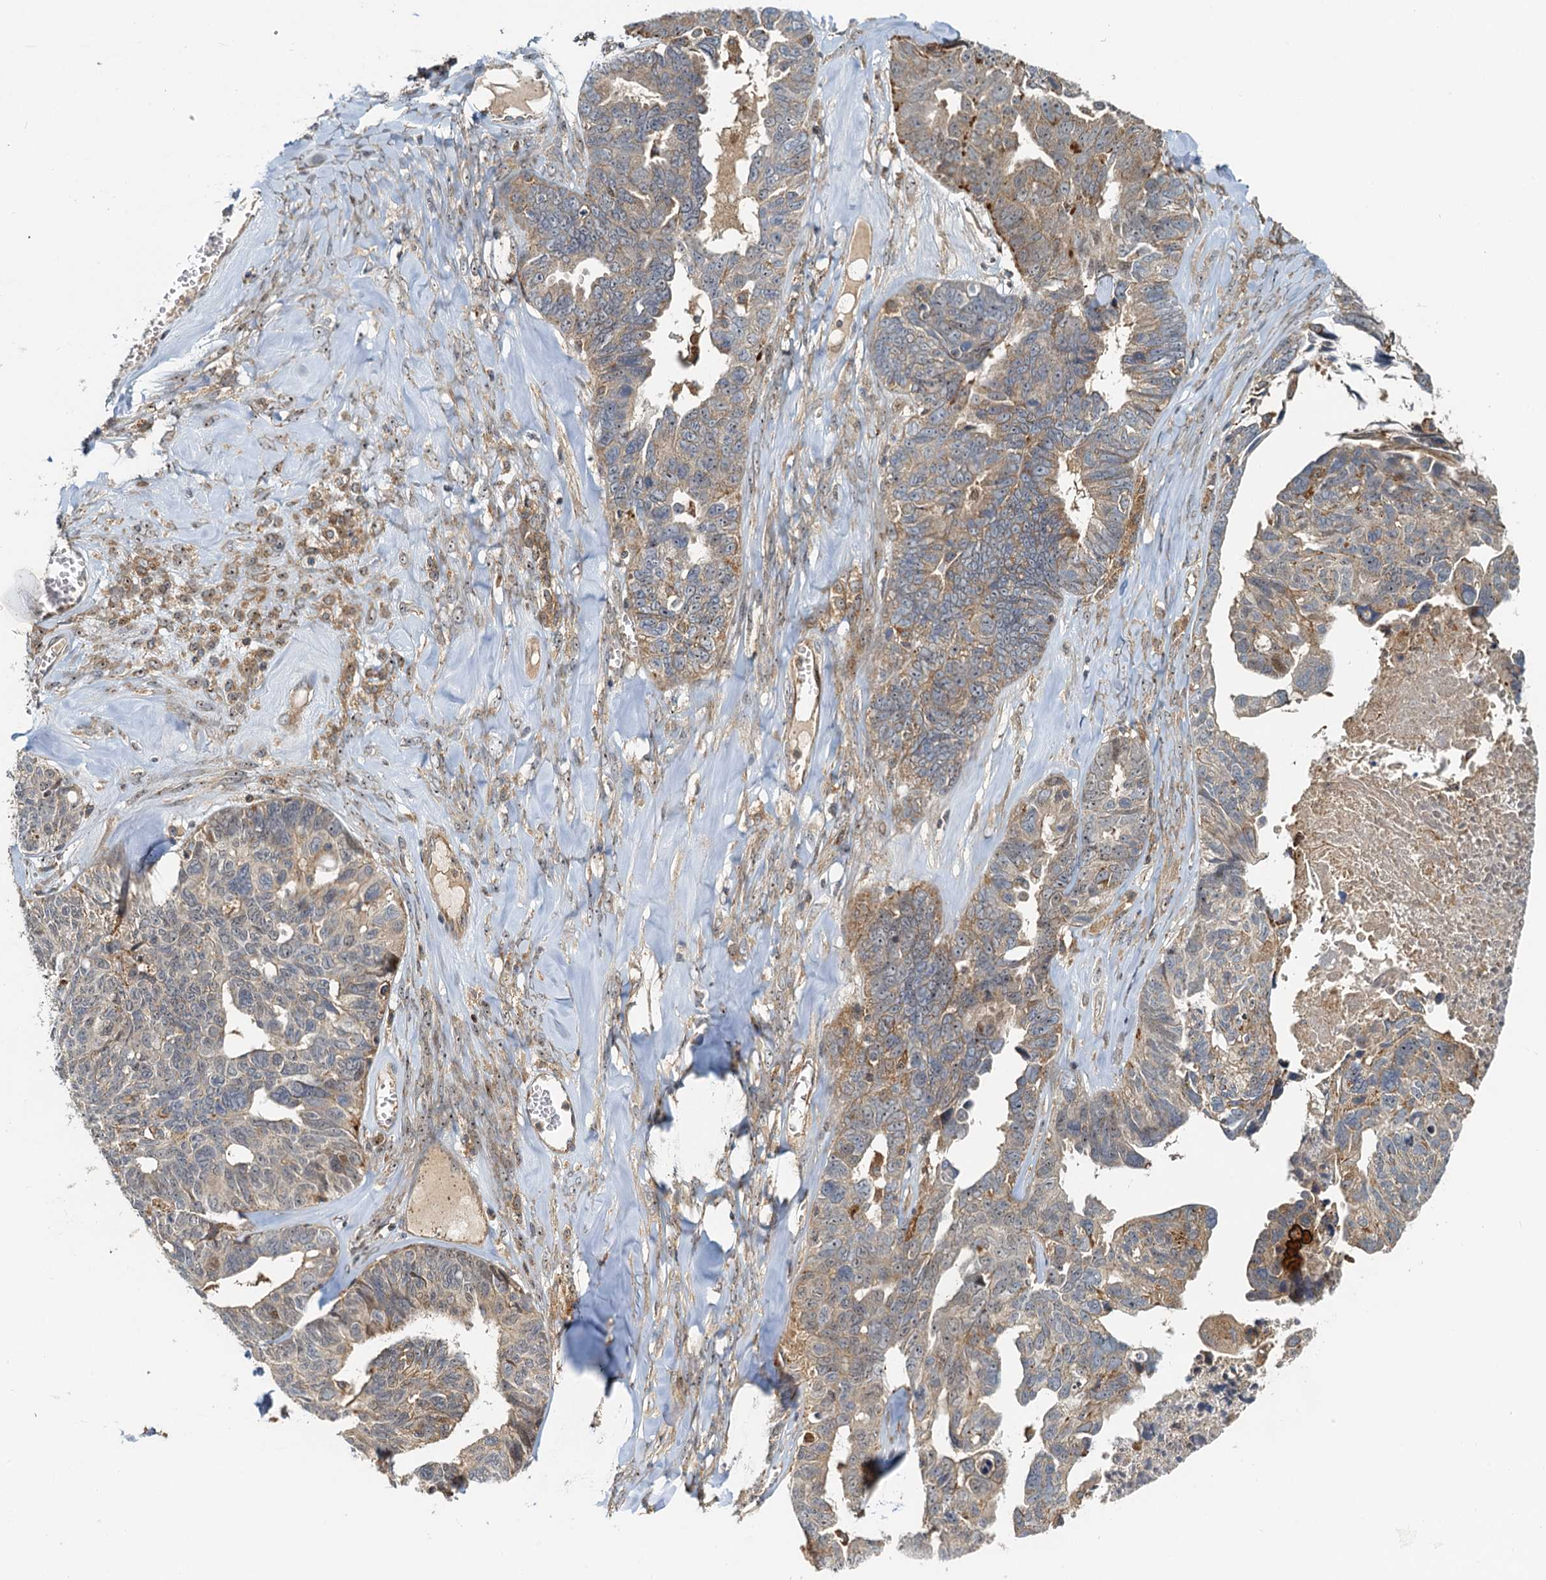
{"staining": {"intensity": "weak", "quantity": ">75%", "location": "cytoplasmic/membranous"}, "tissue": "ovarian cancer", "cell_type": "Tumor cells", "image_type": "cancer", "snomed": [{"axis": "morphology", "description": "Cystadenocarcinoma, serous, NOS"}, {"axis": "topography", "description": "Ovary"}], "caption": "IHC histopathology image of neoplastic tissue: ovarian serous cystadenocarcinoma stained using immunohistochemistry (IHC) reveals low levels of weak protein expression localized specifically in the cytoplasmic/membranous of tumor cells, appearing as a cytoplasmic/membranous brown color.", "gene": "TOLLIP", "patient": {"sex": "female", "age": 79}}